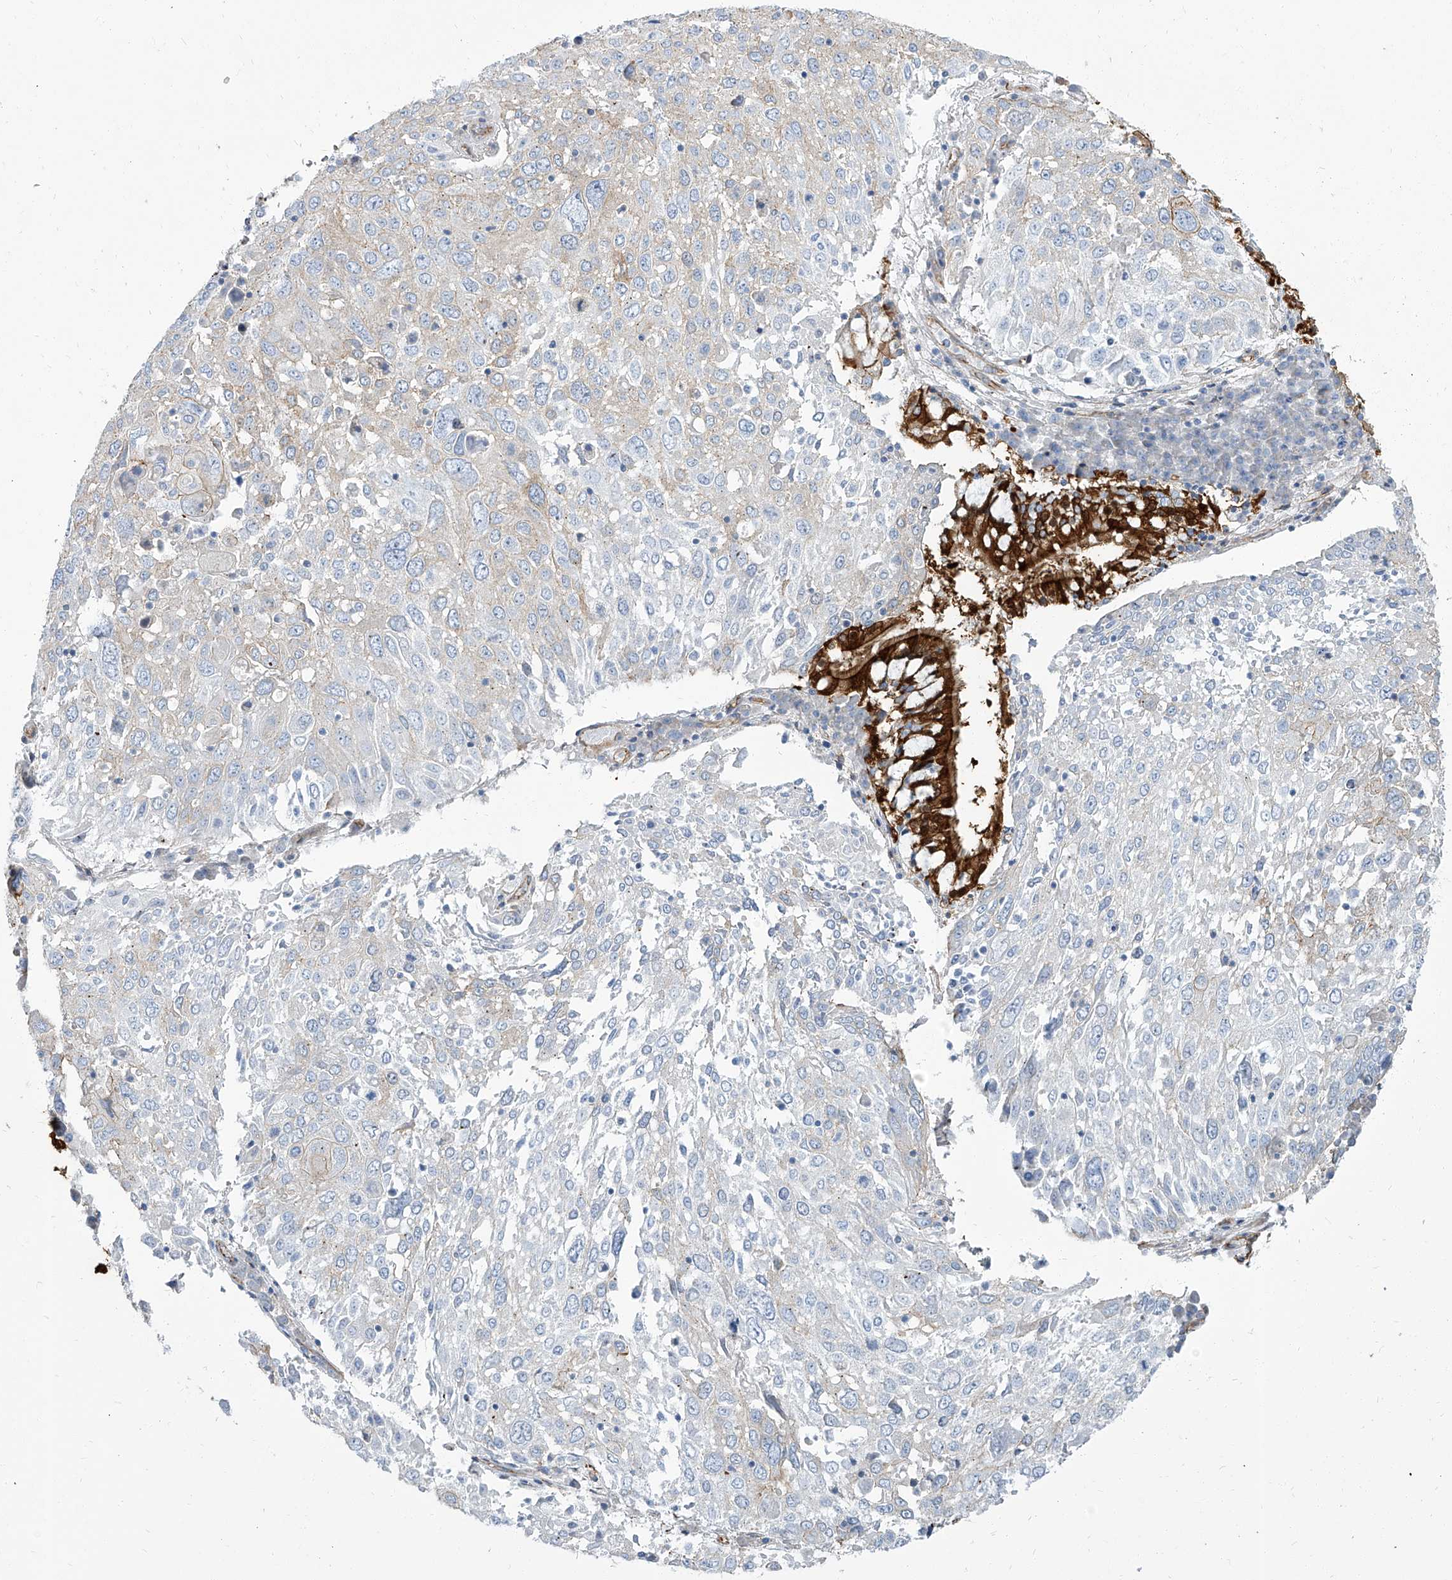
{"staining": {"intensity": "weak", "quantity": "<25%", "location": "cytoplasmic/membranous"}, "tissue": "lung cancer", "cell_type": "Tumor cells", "image_type": "cancer", "snomed": [{"axis": "morphology", "description": "Squamous cell carcinoma, NOS"}, {"axis": "topography", "description": "Lung"}], "caption": "Immunohistochemistry photomicrograph of neoplastic tissue: human squamous cell carcinoma (lung) stained with DAB displays no significant protein staining in tumor cells.", "gene": "TXLNB", "patient": {"sex": "male", "age": 65}}